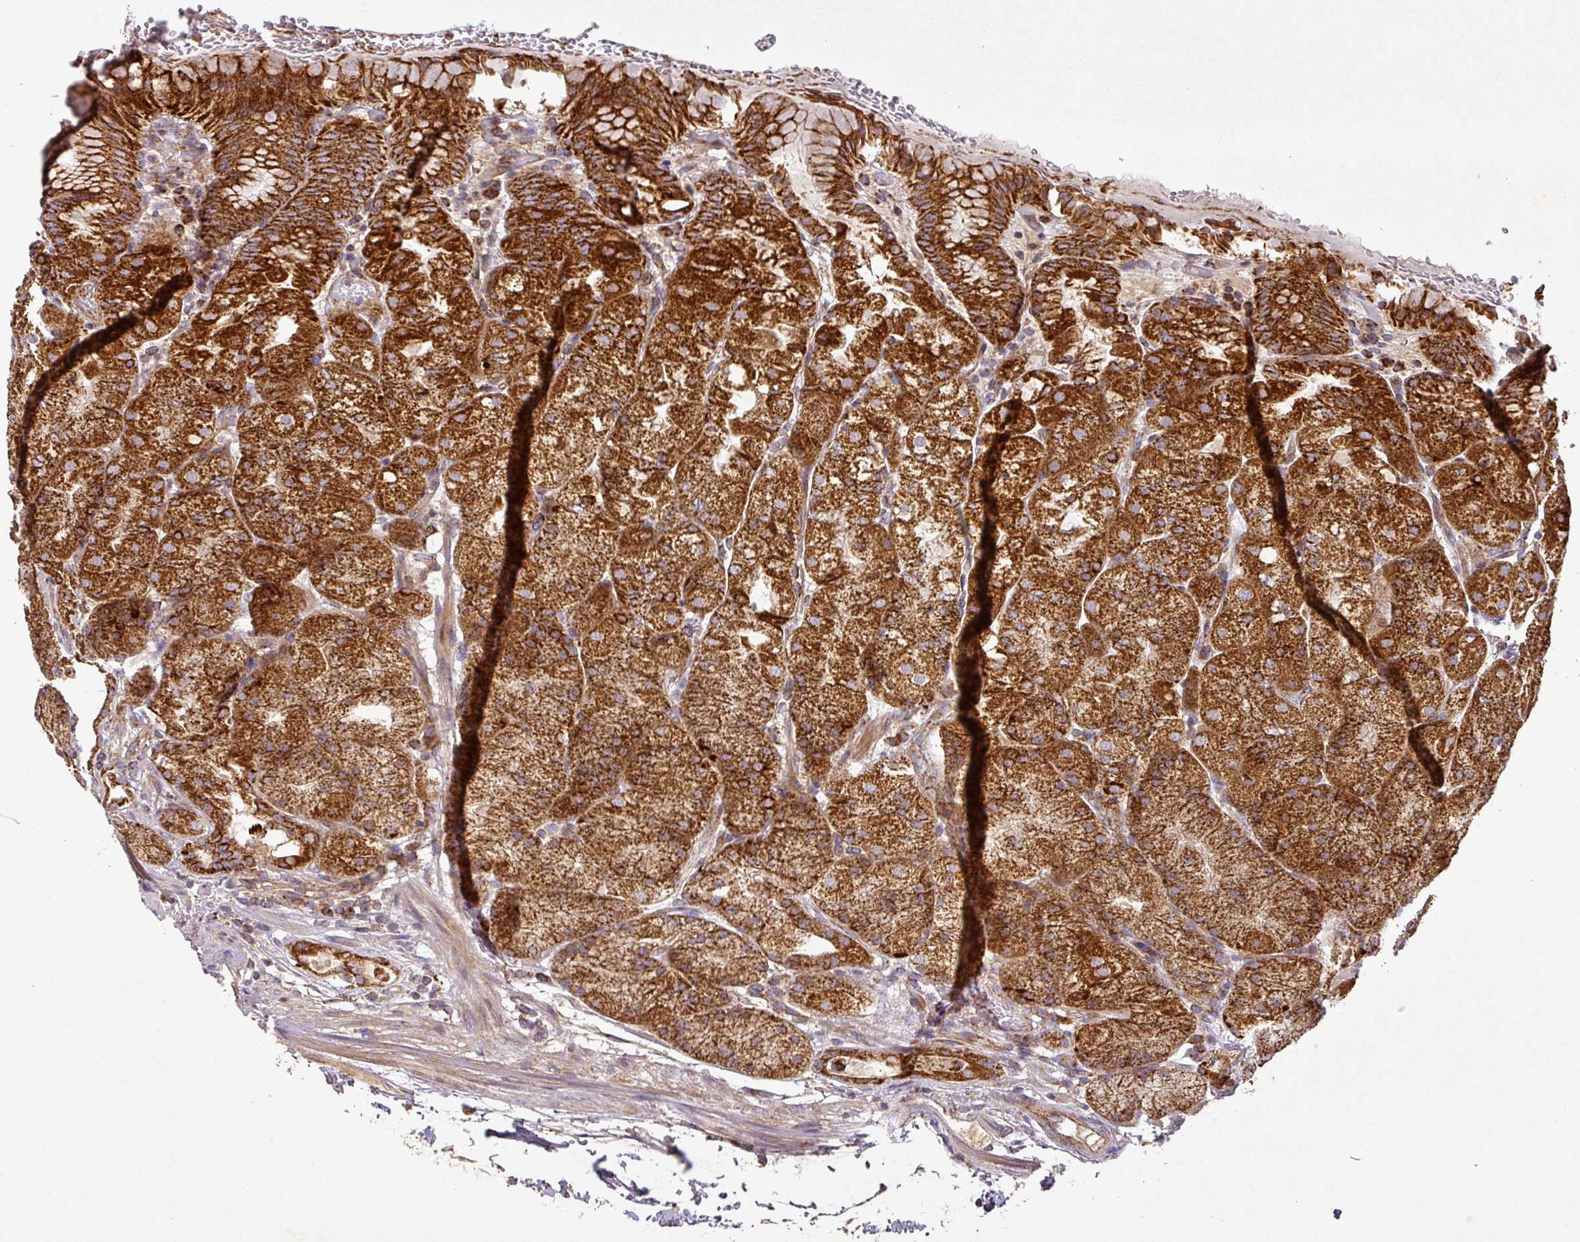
{"staining": {"intensity": "strong", "quantity": ">75%", "location": "cytoplasmic/membranous"}, "tissue": "stomach", "cell_type": "Glandular cells", "image_type": "normal", "snomed": [{"axis": "morphology", "description": "Normal tissue, NOS"}, {"axis": "topography", "description": "Stomach, upper"}, {"axis": "topography", "description": "Stomach, lower"}], "caption": "Stomach stained for a protein (brown) displays strong cytoplasmic/membranous positive expression in approximately >75% of glandular cells.", "gene": "GPD2", "patient": {"sex": "male", "age": 62}}